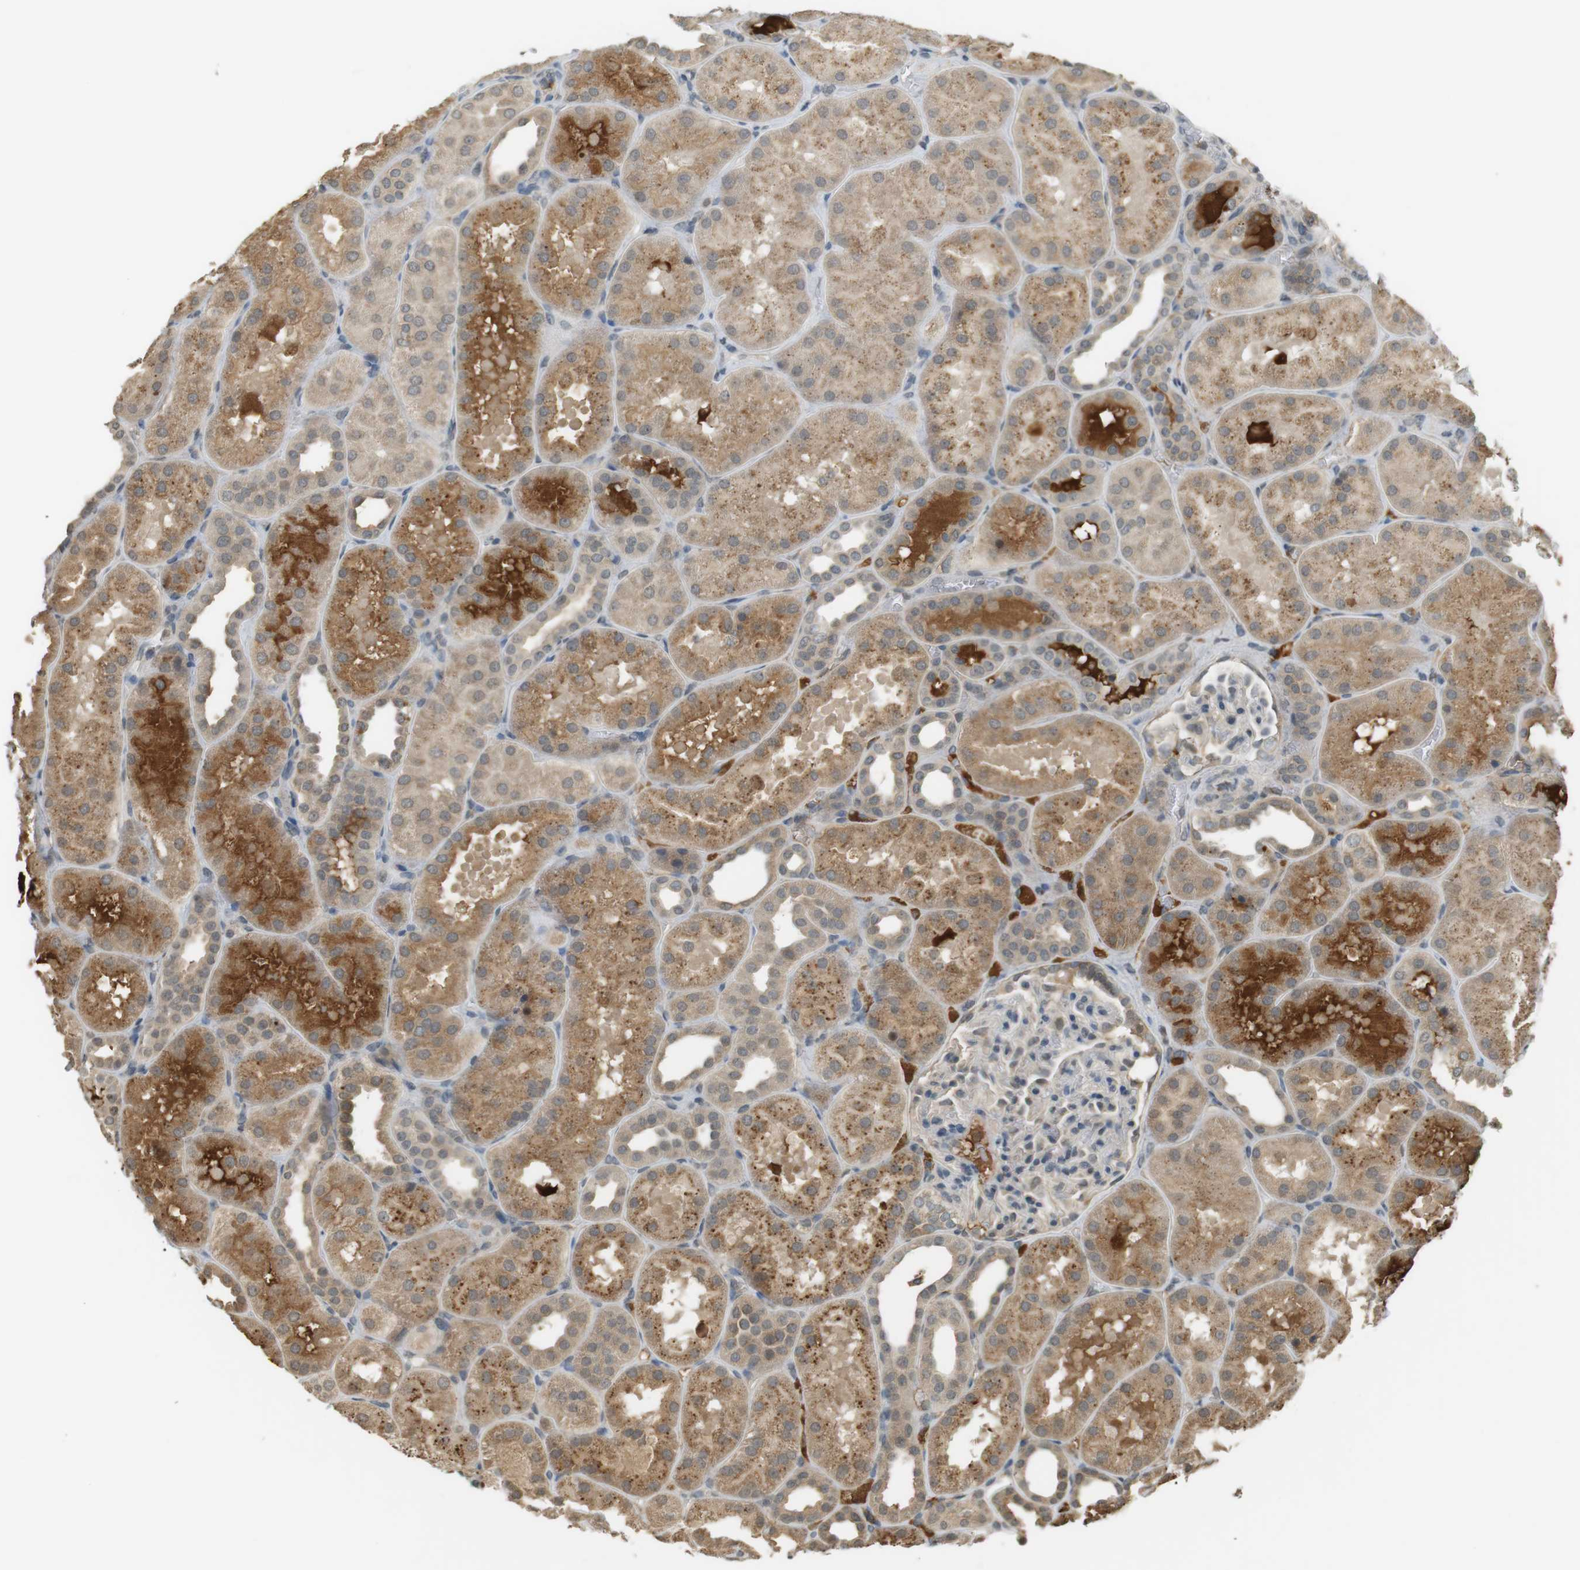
{"staining": {"intensity": "weak", "quantity": "<25%", "location": "cytoplasmic/membranous,nuclear"}, "tissue": "kidney", "cell_type": "Cells in glomeruli", "image_type": "normal", "snomed": [{"axis": "morphology", "description": "Normal tissue, NOS"}, {"axis": "topography", "description": "Kidney"}], "caption": "Photomicrograph shows no significant protein expression in cells in glomeruli of normal kidney.", "gene": "SRR", "patient": {"sex": "male", "age": 28}}